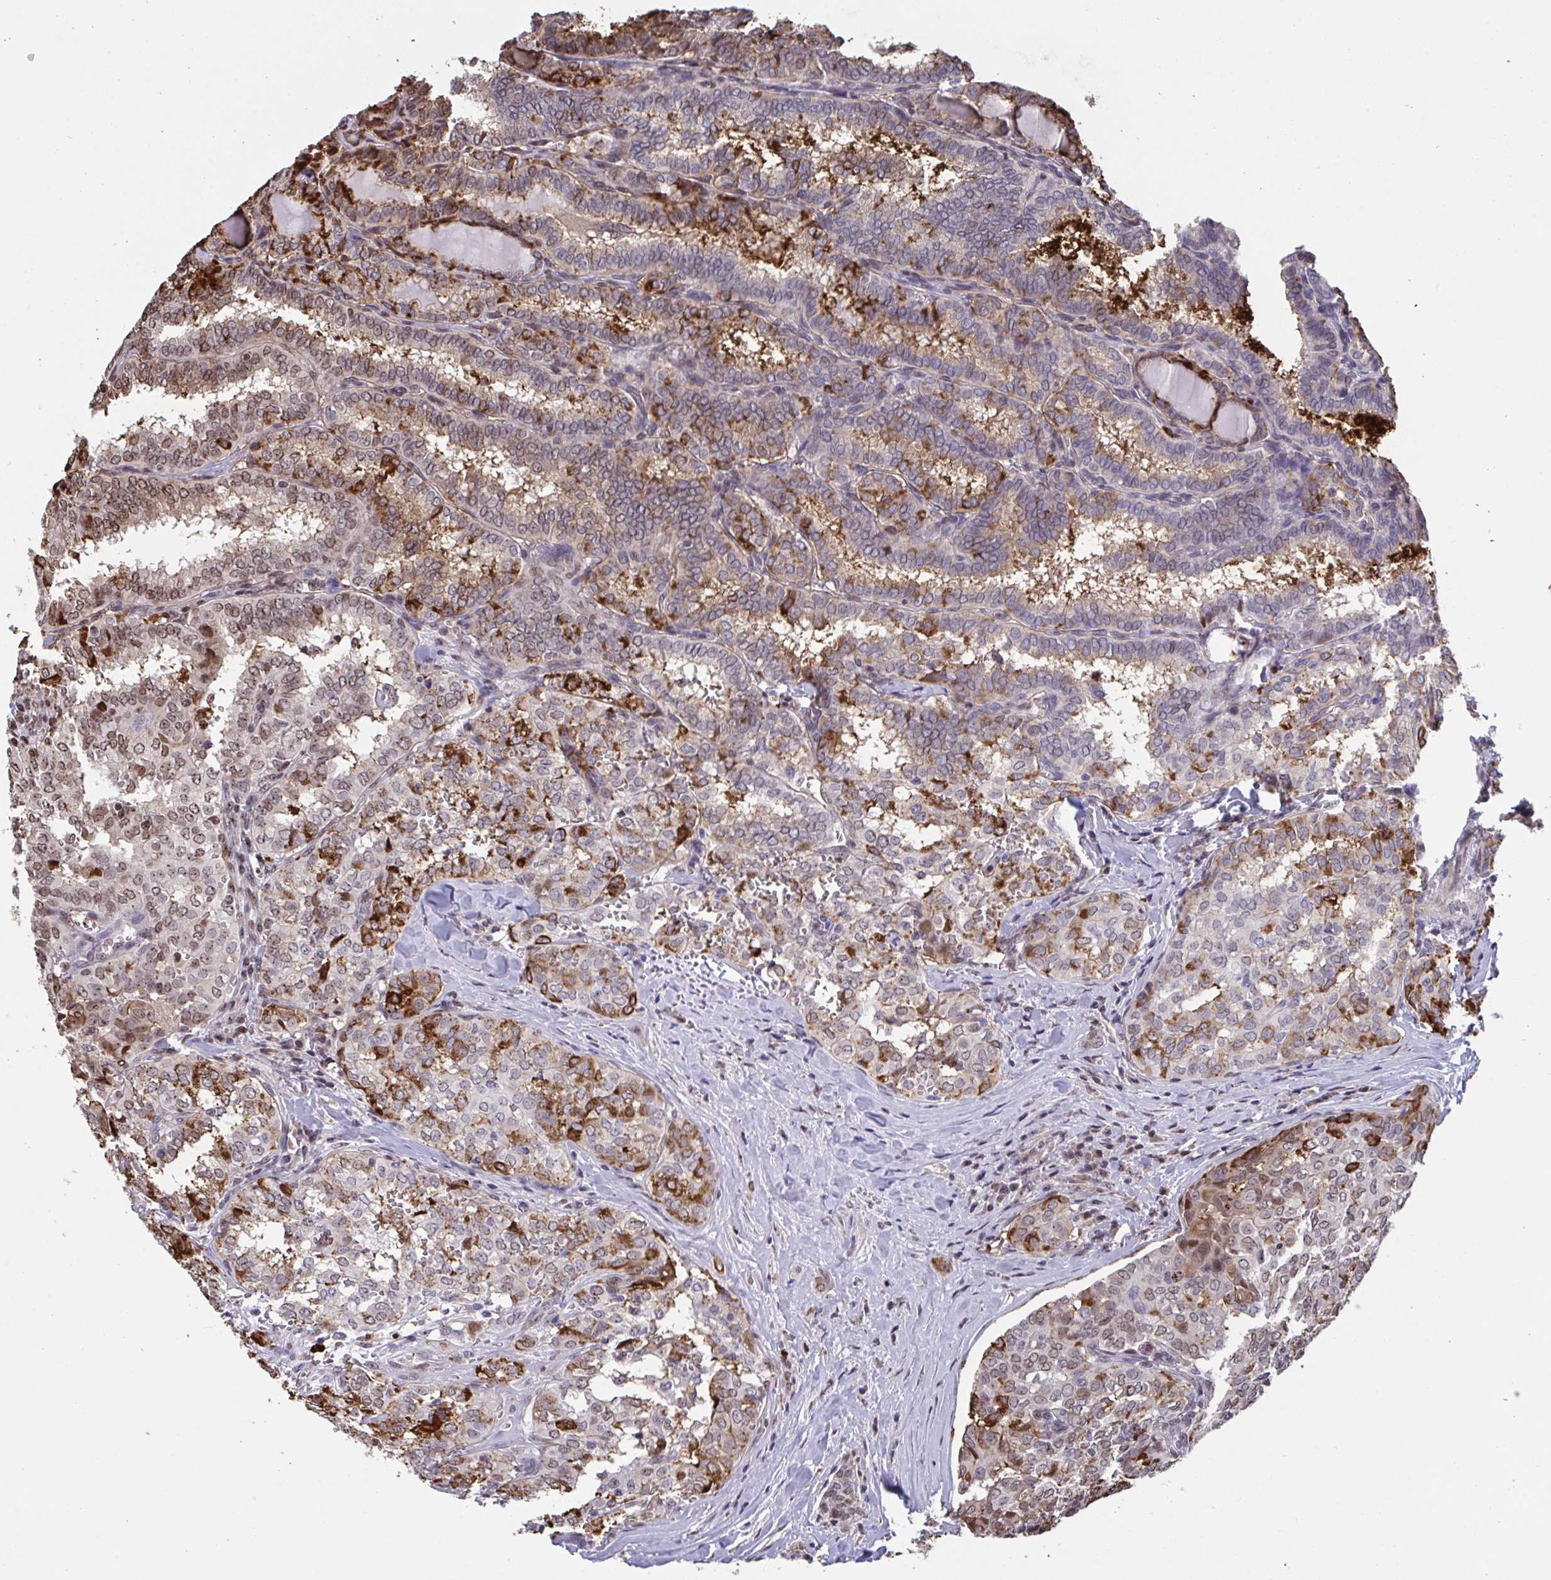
{"staining": {"intensity": "moderate", "quantity": "25%-75%", "location": "cytoplasmic/membranous,nuclear"}, "tissue": "thyroid cancer", "cell_type": "Tumor cells", "image_type": "cancer", "snomed": [{"axis": "morphology", "description": "Papillary adenocarcinoma, NOS"}, {"axis": "topography", "description": "Thyroid gland"}], "caption": "Tumor cells display moderate cytoplasmic/membranous and nuclear positivity in approximately 25%-75% of cells in thyroid cancer (papillary adenocarcinoma). (DAB IHC, brown staining for protein, blue staining for nuclei).", "gene": "PELI2", "patient": {"sex": "female", "age": 30}}